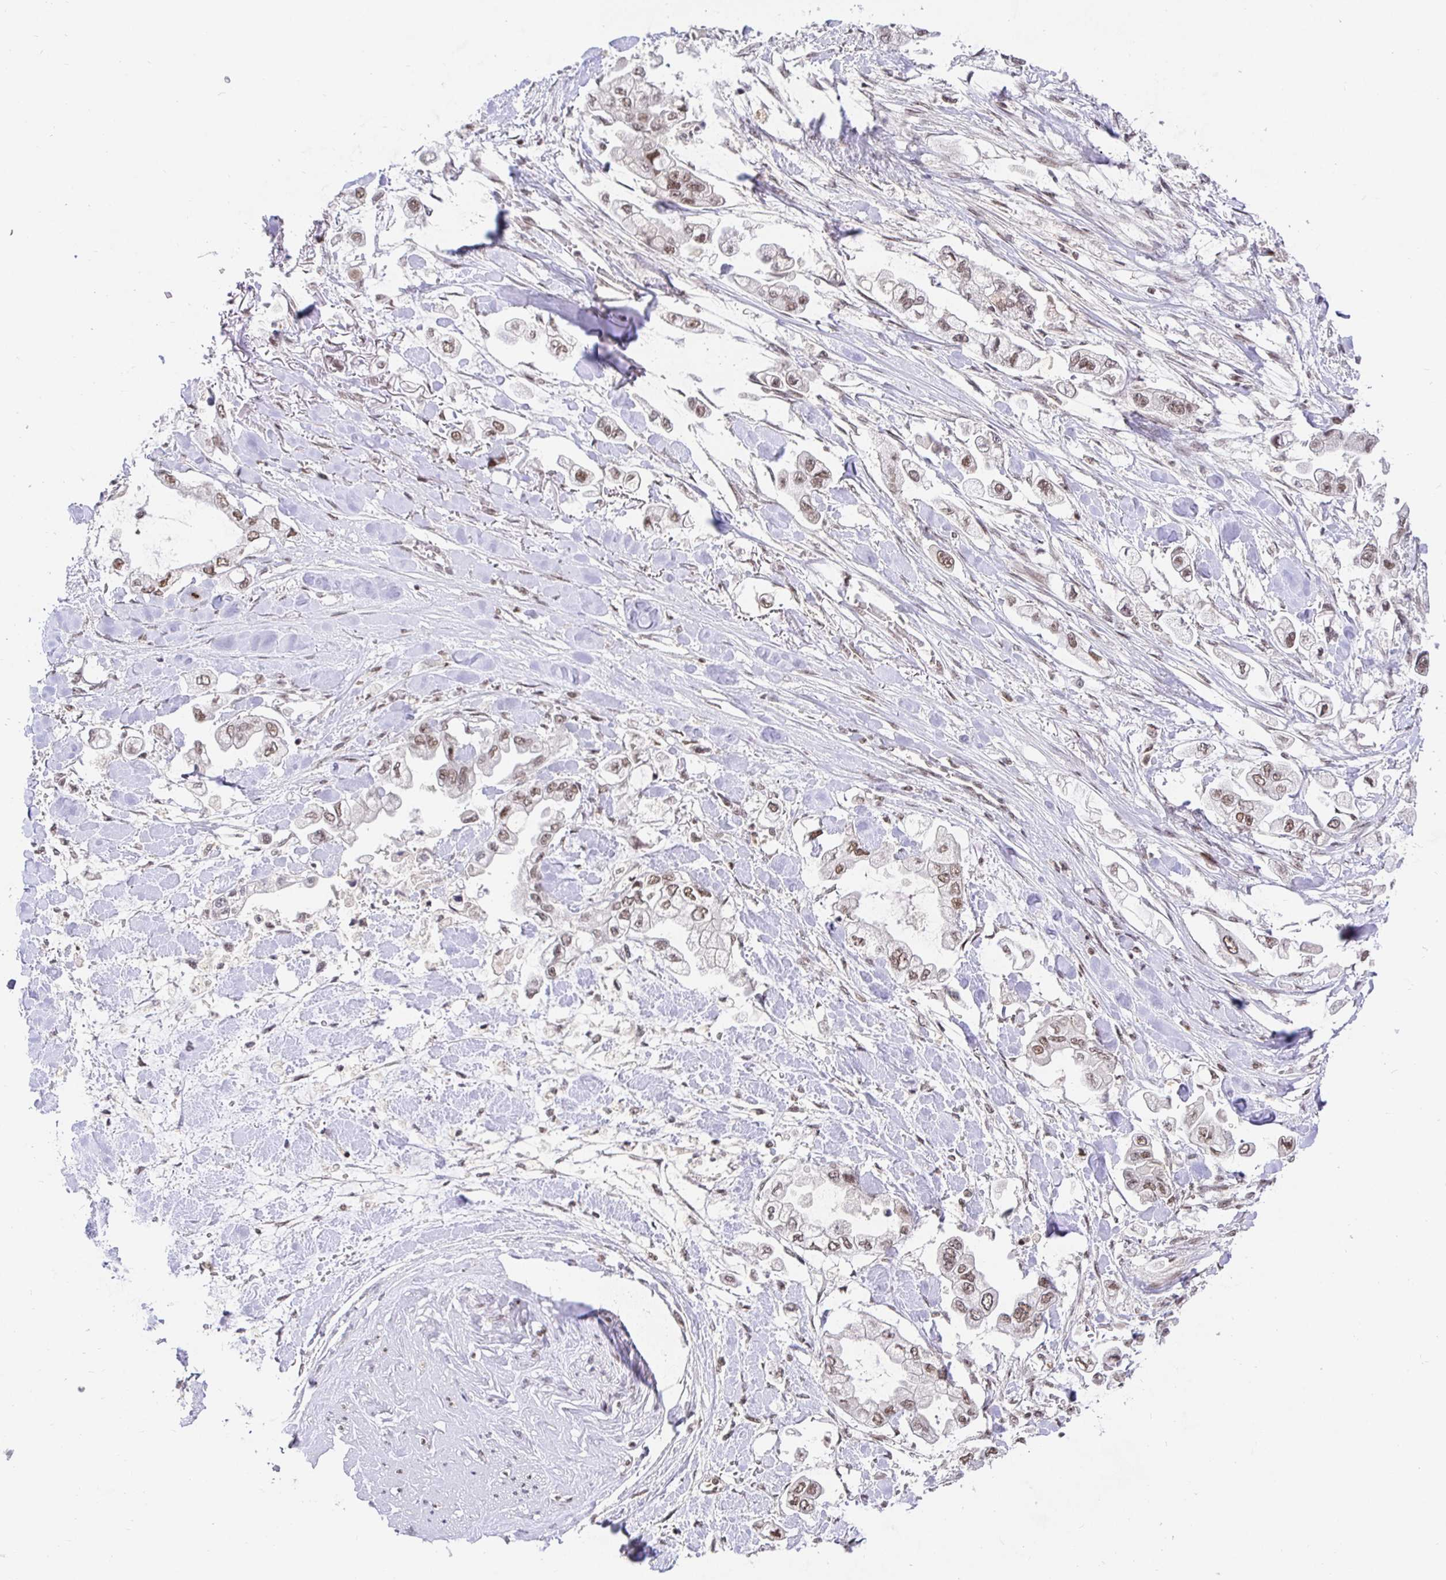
{"staining": {"intensity": "weak", "quantity": ">75%", "location": "nuclear"}, "tissue": "stomach cancer", "cell_type": "Tumor cells", "image_type": "cancer", "snomed": [{"axis": "morphology", "description": "Adenocarcinoma, NOS"}, {"axis": "topography", "description": "Stomach"}], "caption": "High-power microscopy captured an immunohistochemistry image of adenocarcinoma (stomach), revealing weak nuclear positivity in about >75% of tumor cells.", "gene": "USF1", "patient": {"sex": "male", "age": 62}}